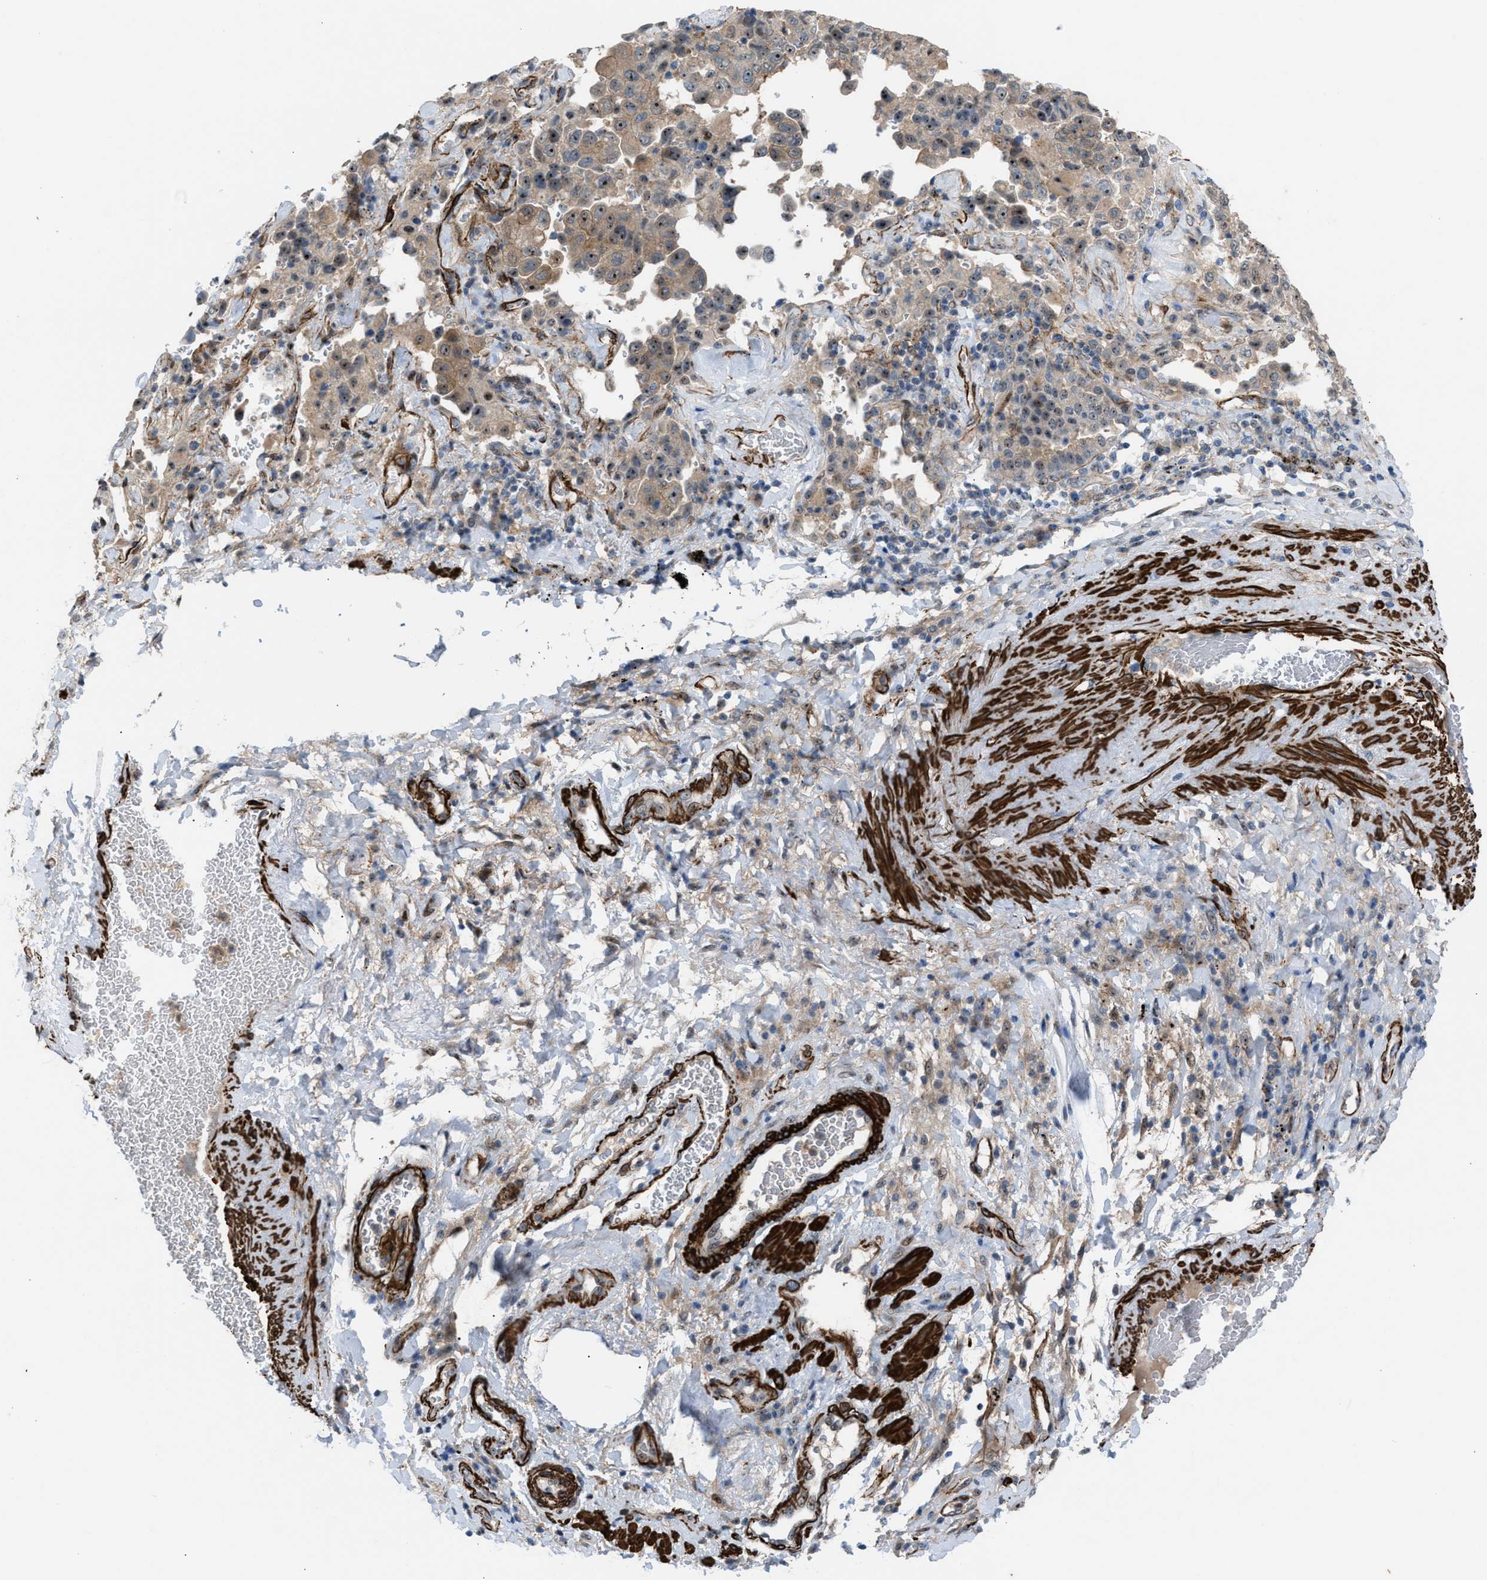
{"staining": {"intensity": "moderate", "quantity": ">75%", "location": "nuclear"}, "tissue": "lung cancer", "cell_type": "Tumor cells", "image_type": "cancer", "snomed": [{"axis": "morphology", "description": "Adenocarcinoma, NOS"}, {"axis": "topography", "description": "Lung"}], "caption": "Tumor cells exhibit moderate nuclear positivity in approximately >75% of cells in adenocarcinoma (lung). Immunohistochemistry (ihc) stains the protein in brown and the nuclei are stained blue.", "gene": "NQO2", "patient": {"sex": "female", "age": 51}}